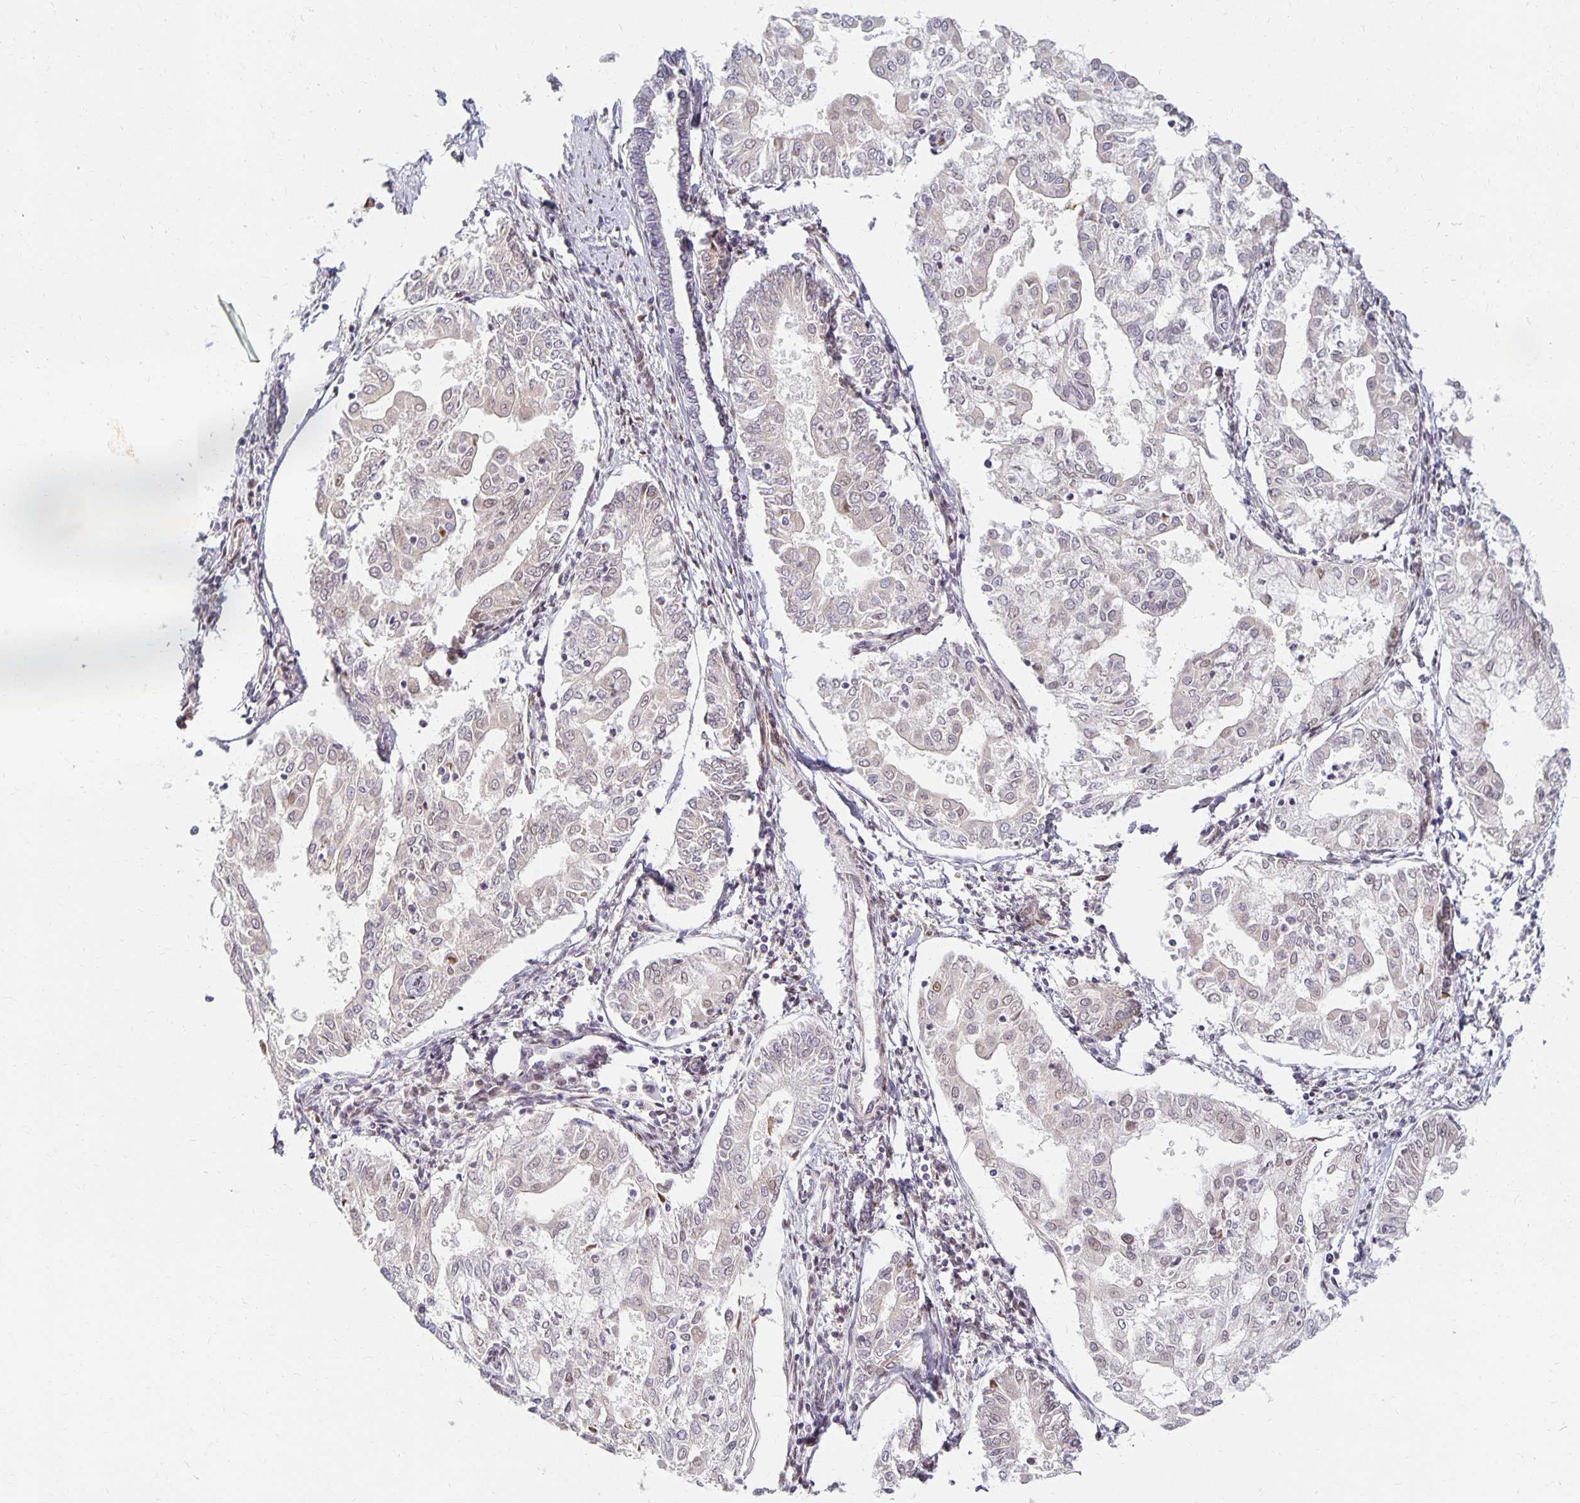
{"staining": {"intensity": "negative", "quantity": "none", "location": "none"}, "tissue": "endometrial cancer", "cell_type": "Tumor cells", "image_type": "cancer", "snomed": [{"axis": "morphology", "description": "Adenocarcinoma, NOS"}, {"axis": "topography", "description": "Endometrium"}], "caption": "This is an immunohistochemistry image of human endometrial cancer (adenocarcinoma). There is no expression in tumor cells.", "gene": "EHF", "patient": {"sex": "female", "age": 68}}